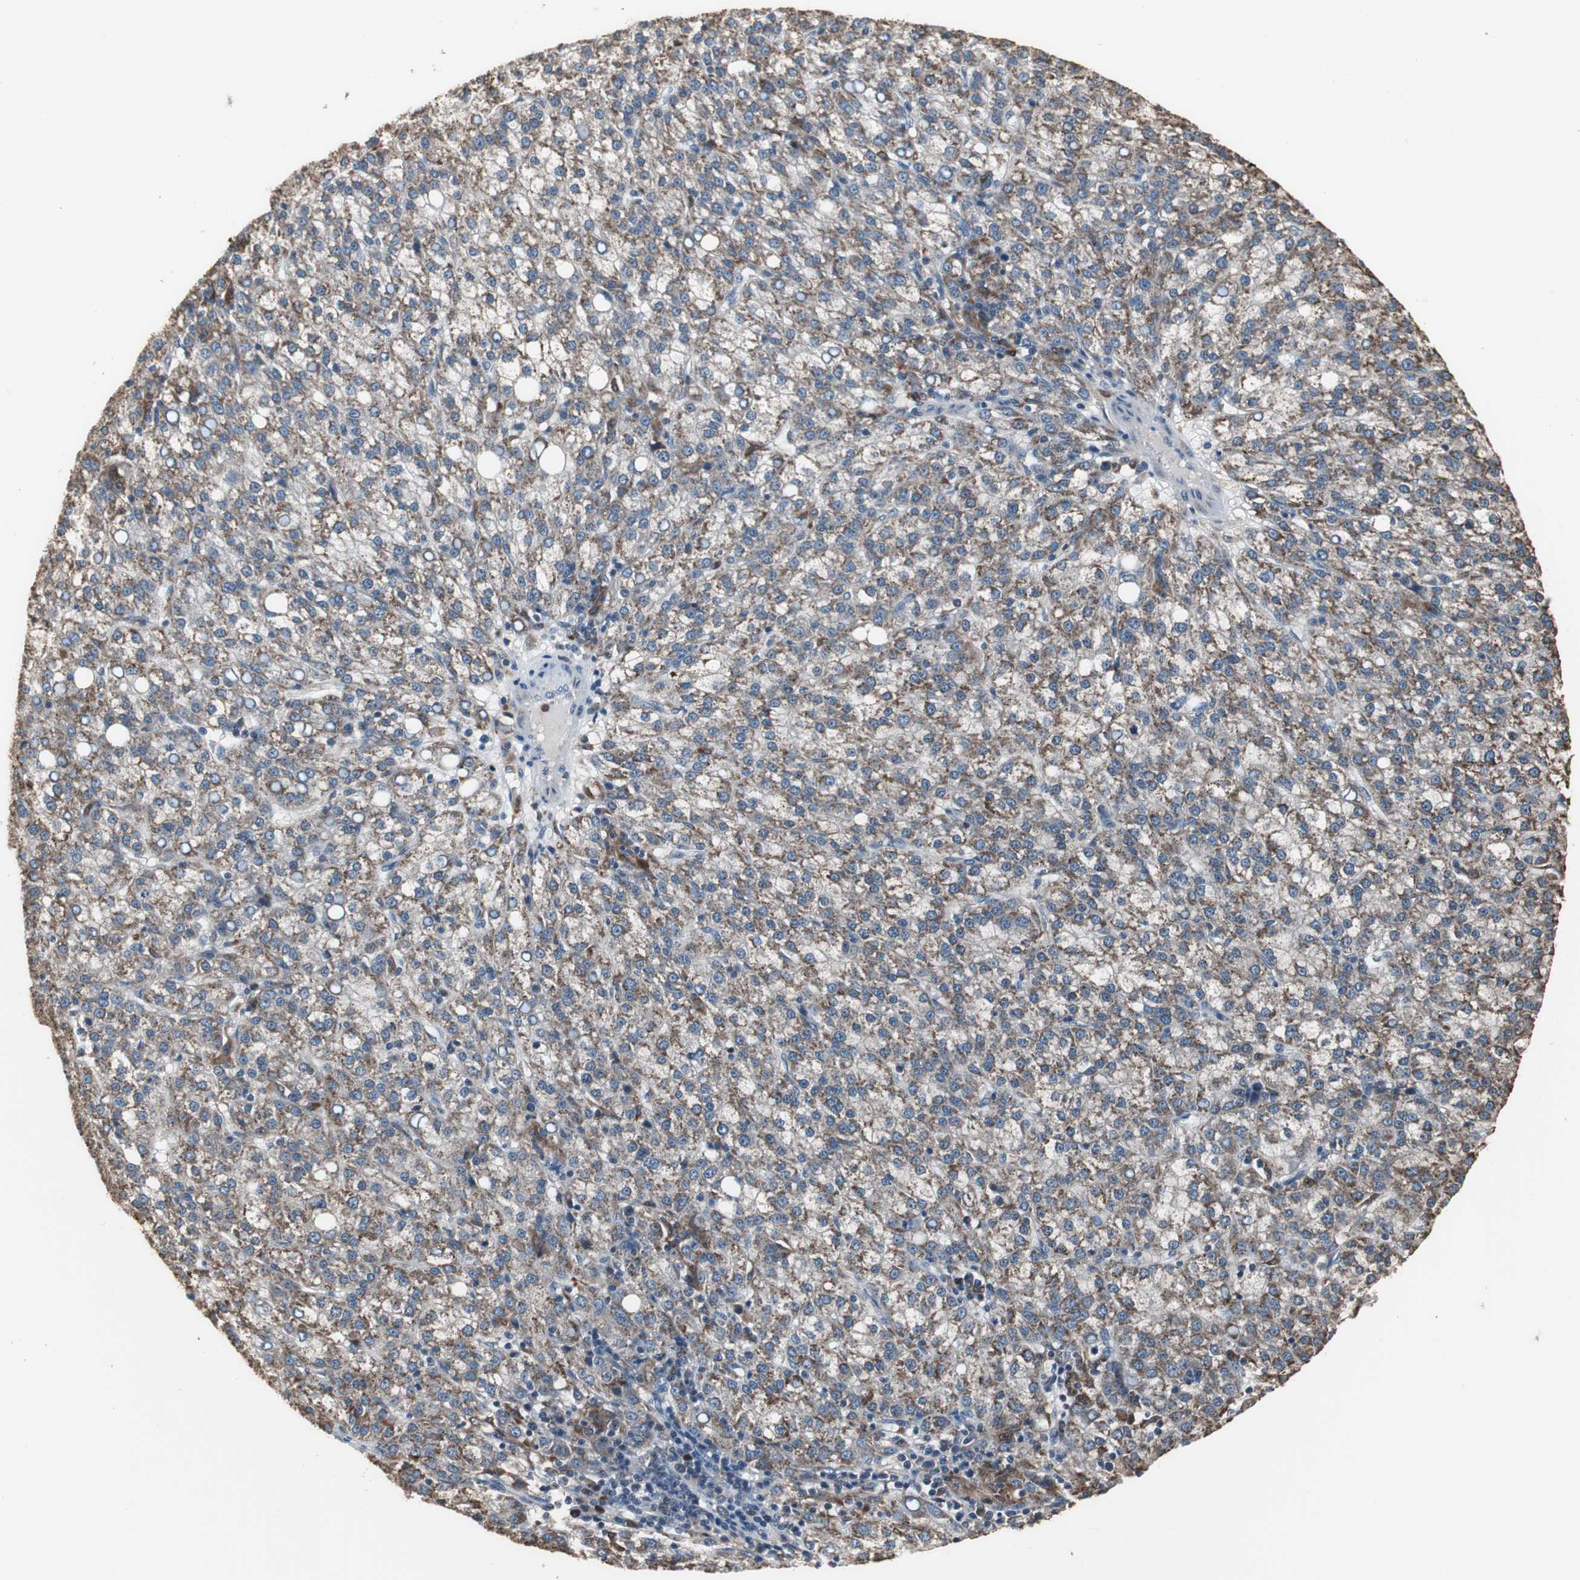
{"staining": {"intensity": "moderate", "quantity": ">75%", "location": "cytoplasmic/membranous"}, "tissue": "liver cancer", "cell_type": "Tumor cells", "image_type": "cancer", "snomed": [{"axis": "morphology", "description": "Carcinoma, Hepatocellular, NOS"}, {"axis": "topography", "description": "Liver"}], "caption": "Moderate cytoplasmic/membranous positivity for a protein is present in about >75% of tumor cells of liver cancer (hepatocellular carcinoma) using immunohistochemistry.", "gene": "NCF2", "patient": {"sex": "female", "age": 58}}